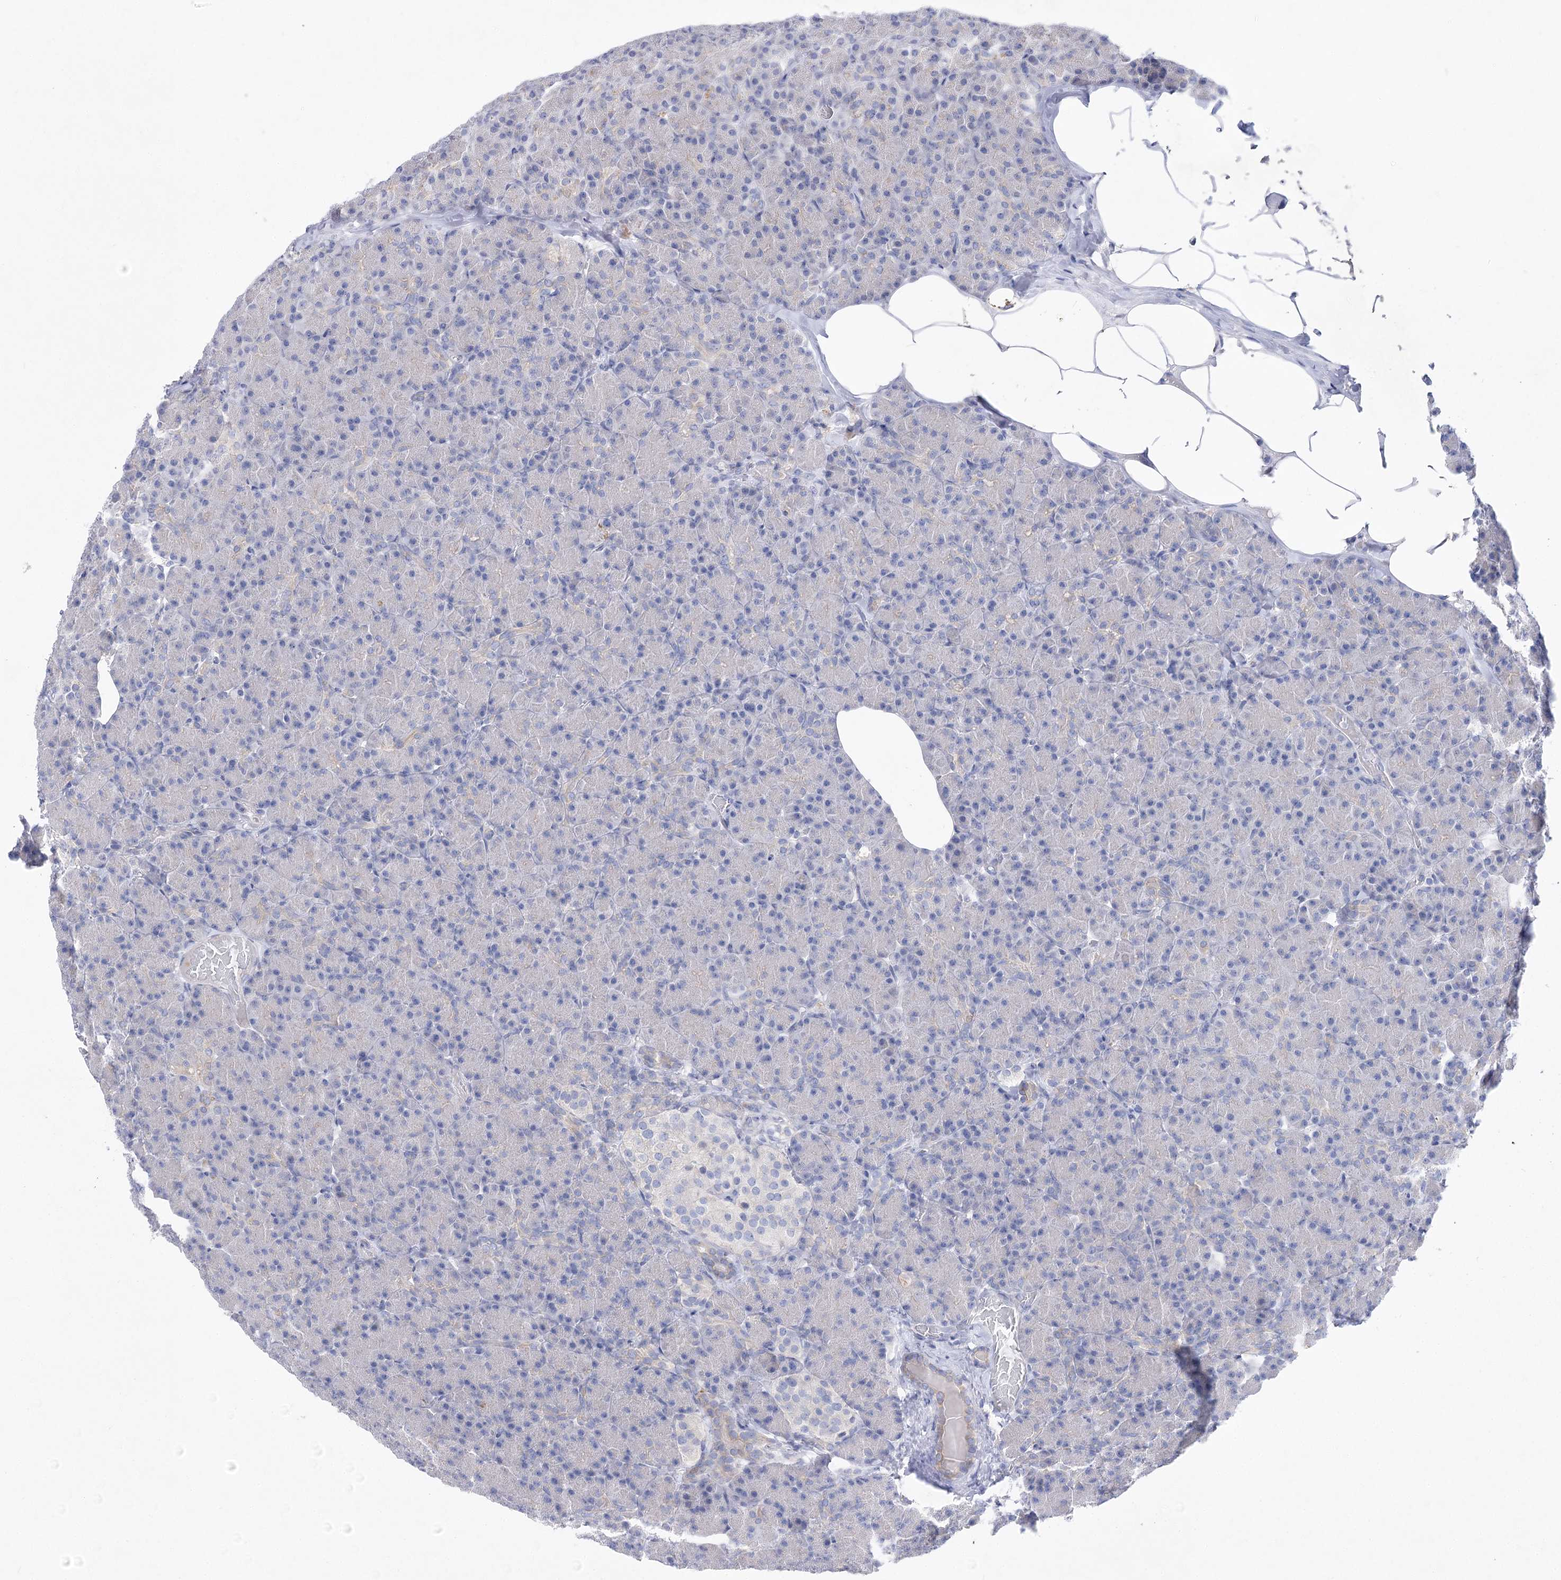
{"staining": {"intensity": "weak", "quantity": "<25%", "location": "cytoplasmic/membranous"}, "tissue": "pancreas", "cell_type": "Exocrine glandular cells", "image_type": "normal", "snomed": [{"axis": "morphology", "description": "Normal tissue, NOS"}, {"axis": "topography", "description": "Pancreas"}], "caption": "An immunohistochemistry (IHC) micrograph of unremarkable pancreas is shown. There is no staining in exocrine glandular cells of pancreas. (DAB (3,3'-diaminobenzidine) immunohistochemistry with hematoxylin counter stain).", "gene": "LRRC14B", "patient": {"sex": "female", "age": 43}}